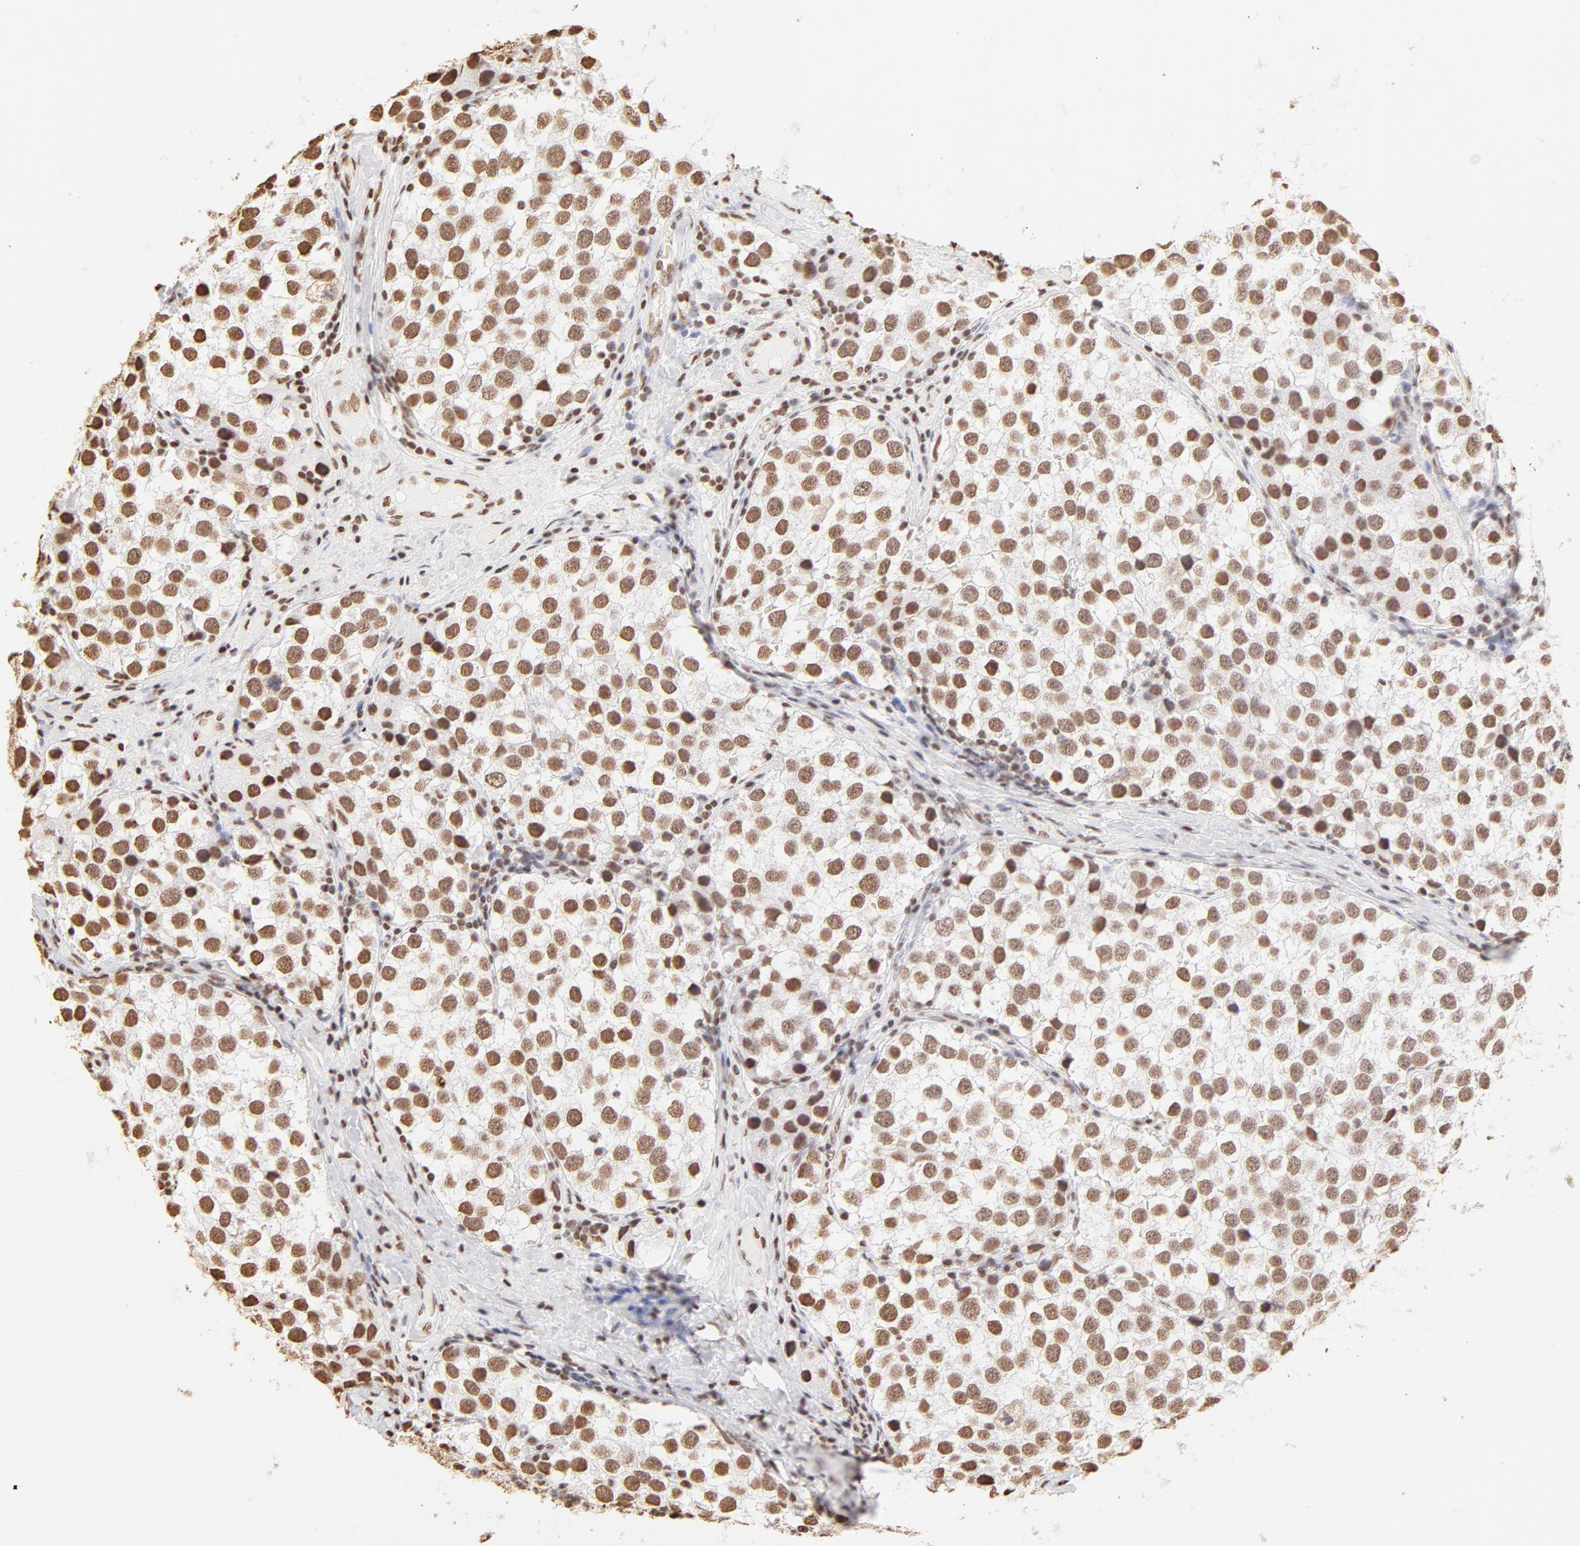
{"staining": {"intensity": "strong", "quantity": ">75%", "location": "nuclear"}, "tissue": "testis cancer", "cell_type": "Tumor cells", "image_type": "cancer", "snomed": [{"axis": "morphology", "description": "Seminoma, NOS"}, {"axis": "topography", "description": "Testis"}], "caption": "Immunohistochemistry histopathology image of testis cancer stained for a protein (brown), which displays high levels of strong nuclear staining in about >75% of tumor cells.", "gene": "ZNF540", "patient": {"sex": "male", "age": 39}}